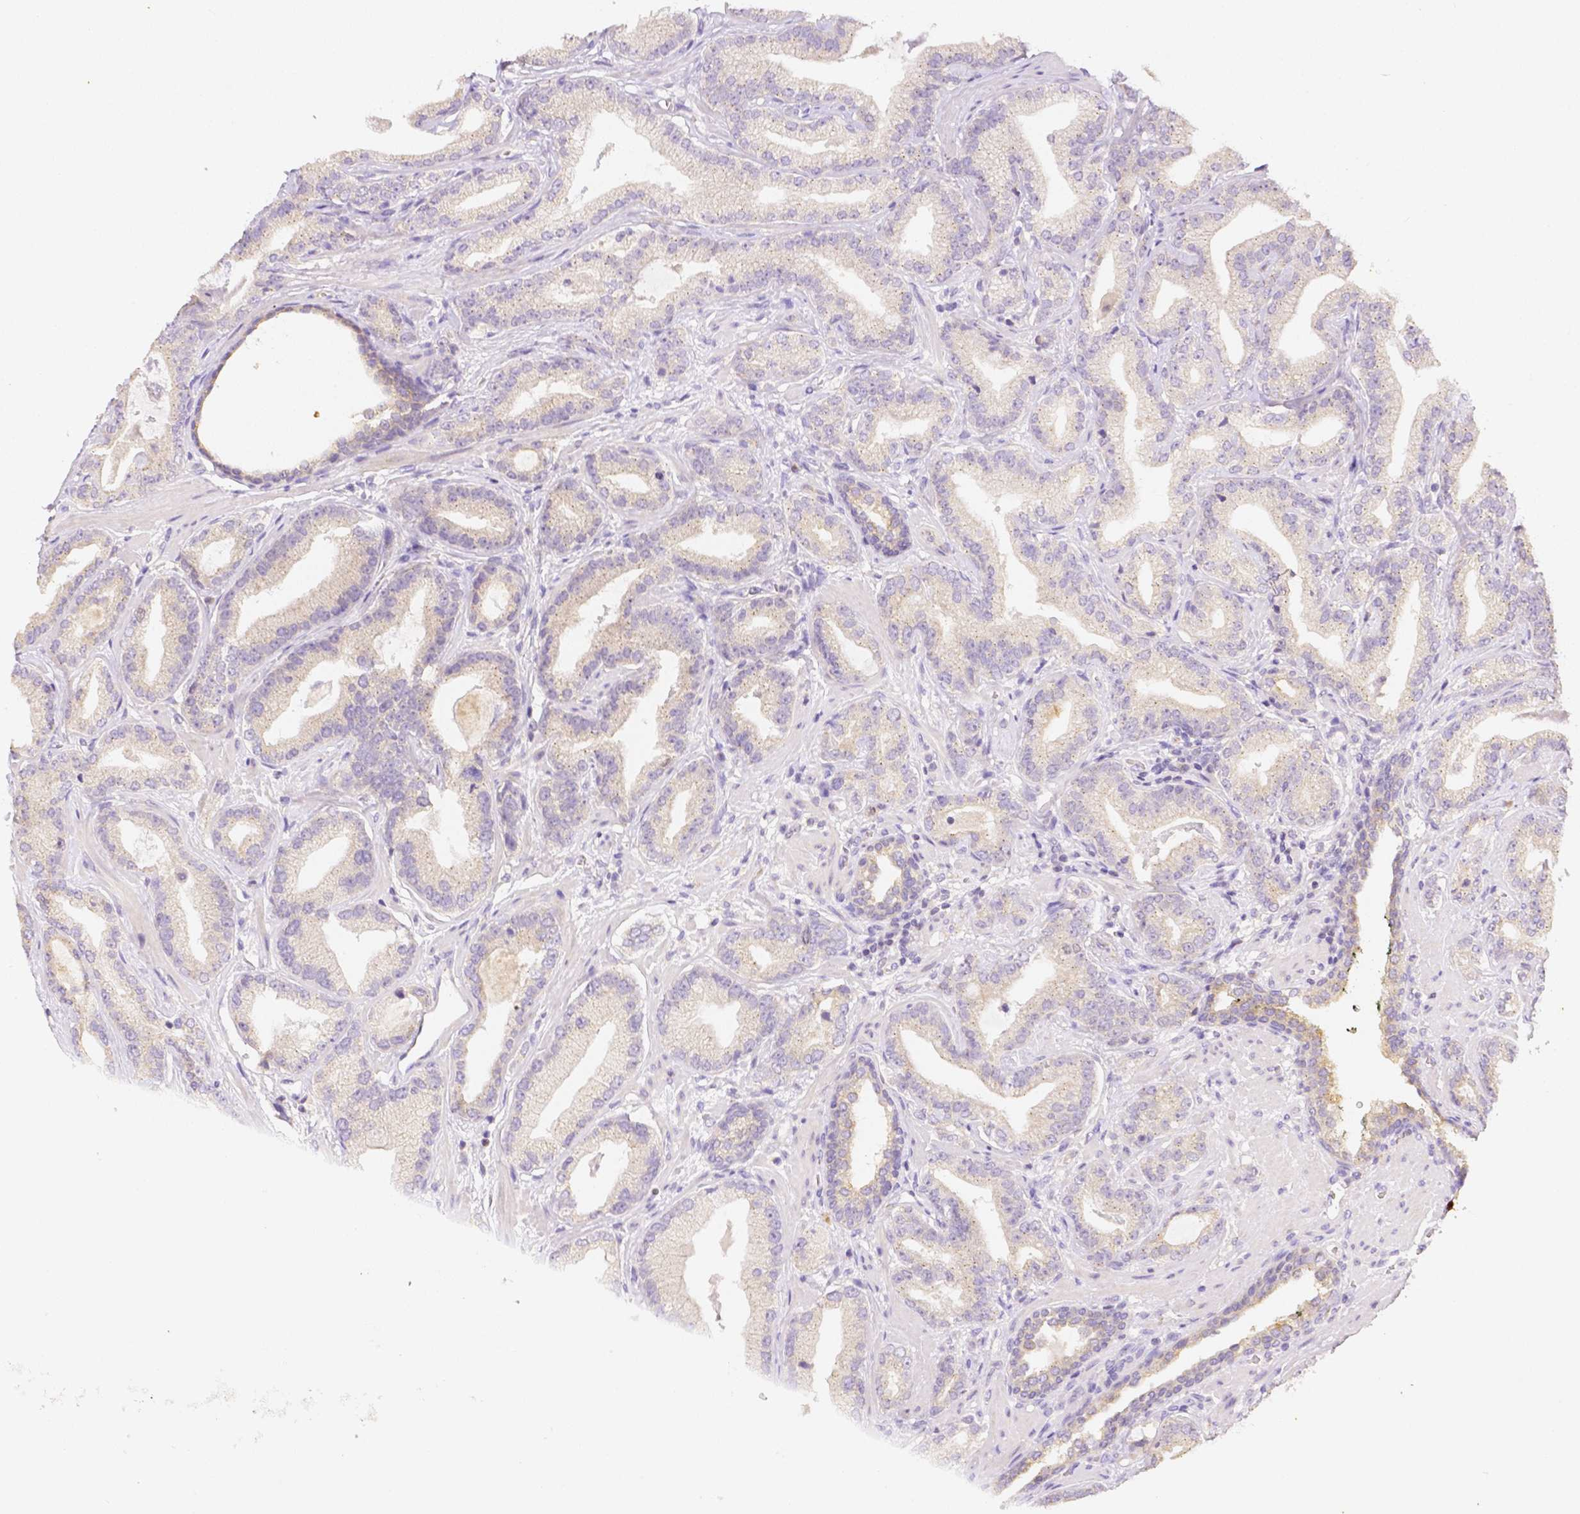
{"staining": {"intensity": "negative", "quantity": "none", "location": "none"}, "tissue": "prostate cancer", "cell_type": "Tumor cells", "image_type": "cancer", "snomed": [{"axis": "morphology", "description": "Adenocarcinoma, Low grade"}, {"axis": "topography", "description": "Prostate"}], "caption": "The immunohistochemistry photomicrograph has no significant staining in tumor cells of prostate low-grade adenocarcinoma tissue.", "gene": "C10orf67", "patient": {"sex": "male", "age": 62}}